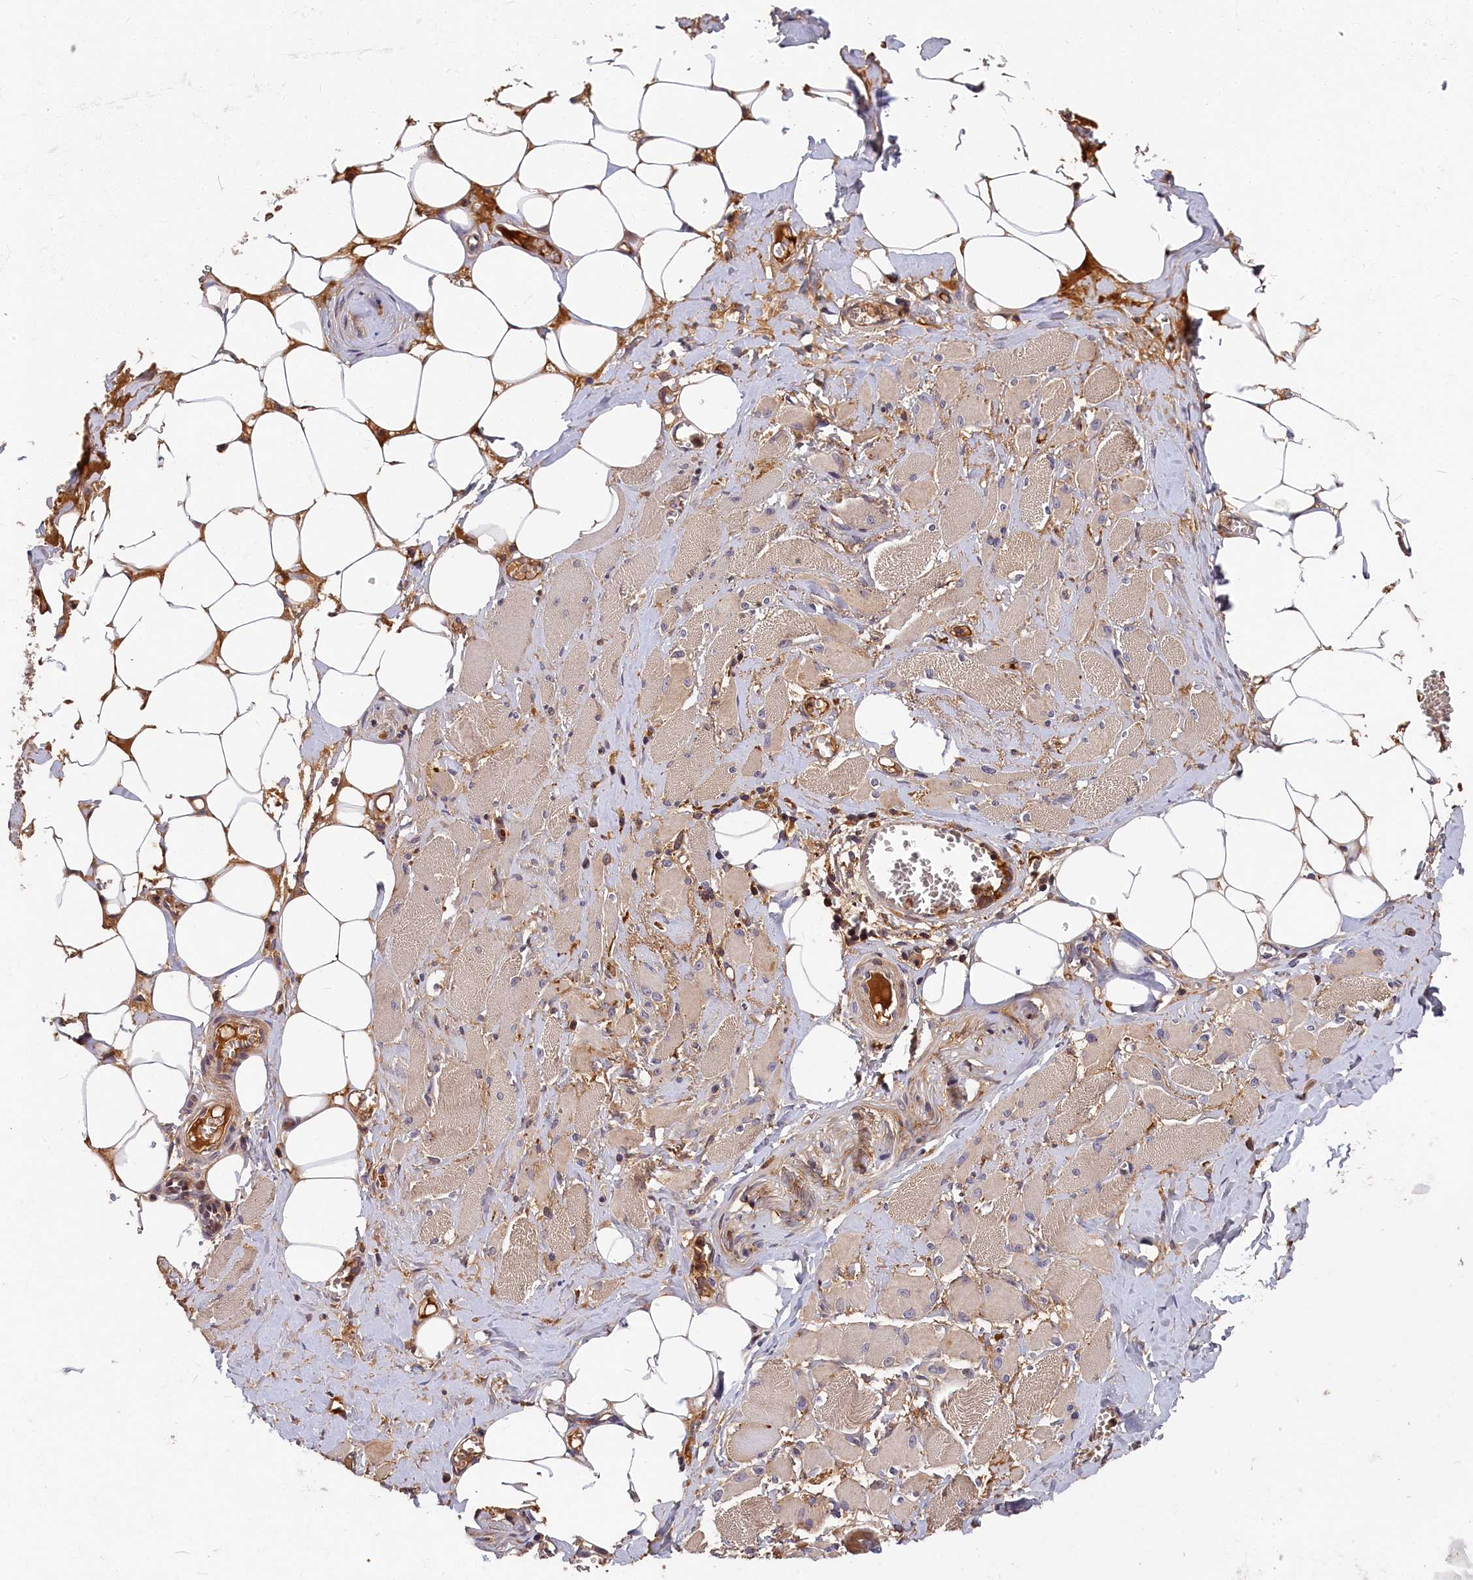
{"staining": {"intensity": "moderate", "quantity": ">75%", "location": "cytoplasmic/membranous"}, "tissue": "skeletal muscle", "cell_type": "Myocytes", "image_type": "normal", "snomed": [{"axis": "morphology", "description": "Normal tissue, NOS"}, {"axis": "morphology", "description": "Basal cell carcinoma"}, {"axis": "topography", "description": "Skeletal muscle"}], "caption": "Unremarkable skeletal muscle was stained to show a protein in brown. There is medium levels of moderate cytoplasmic/membranous expression in approximately >75% of myocytes.", "gene": "ITIH1", "patient": {"sex": "female", "age": 64}}